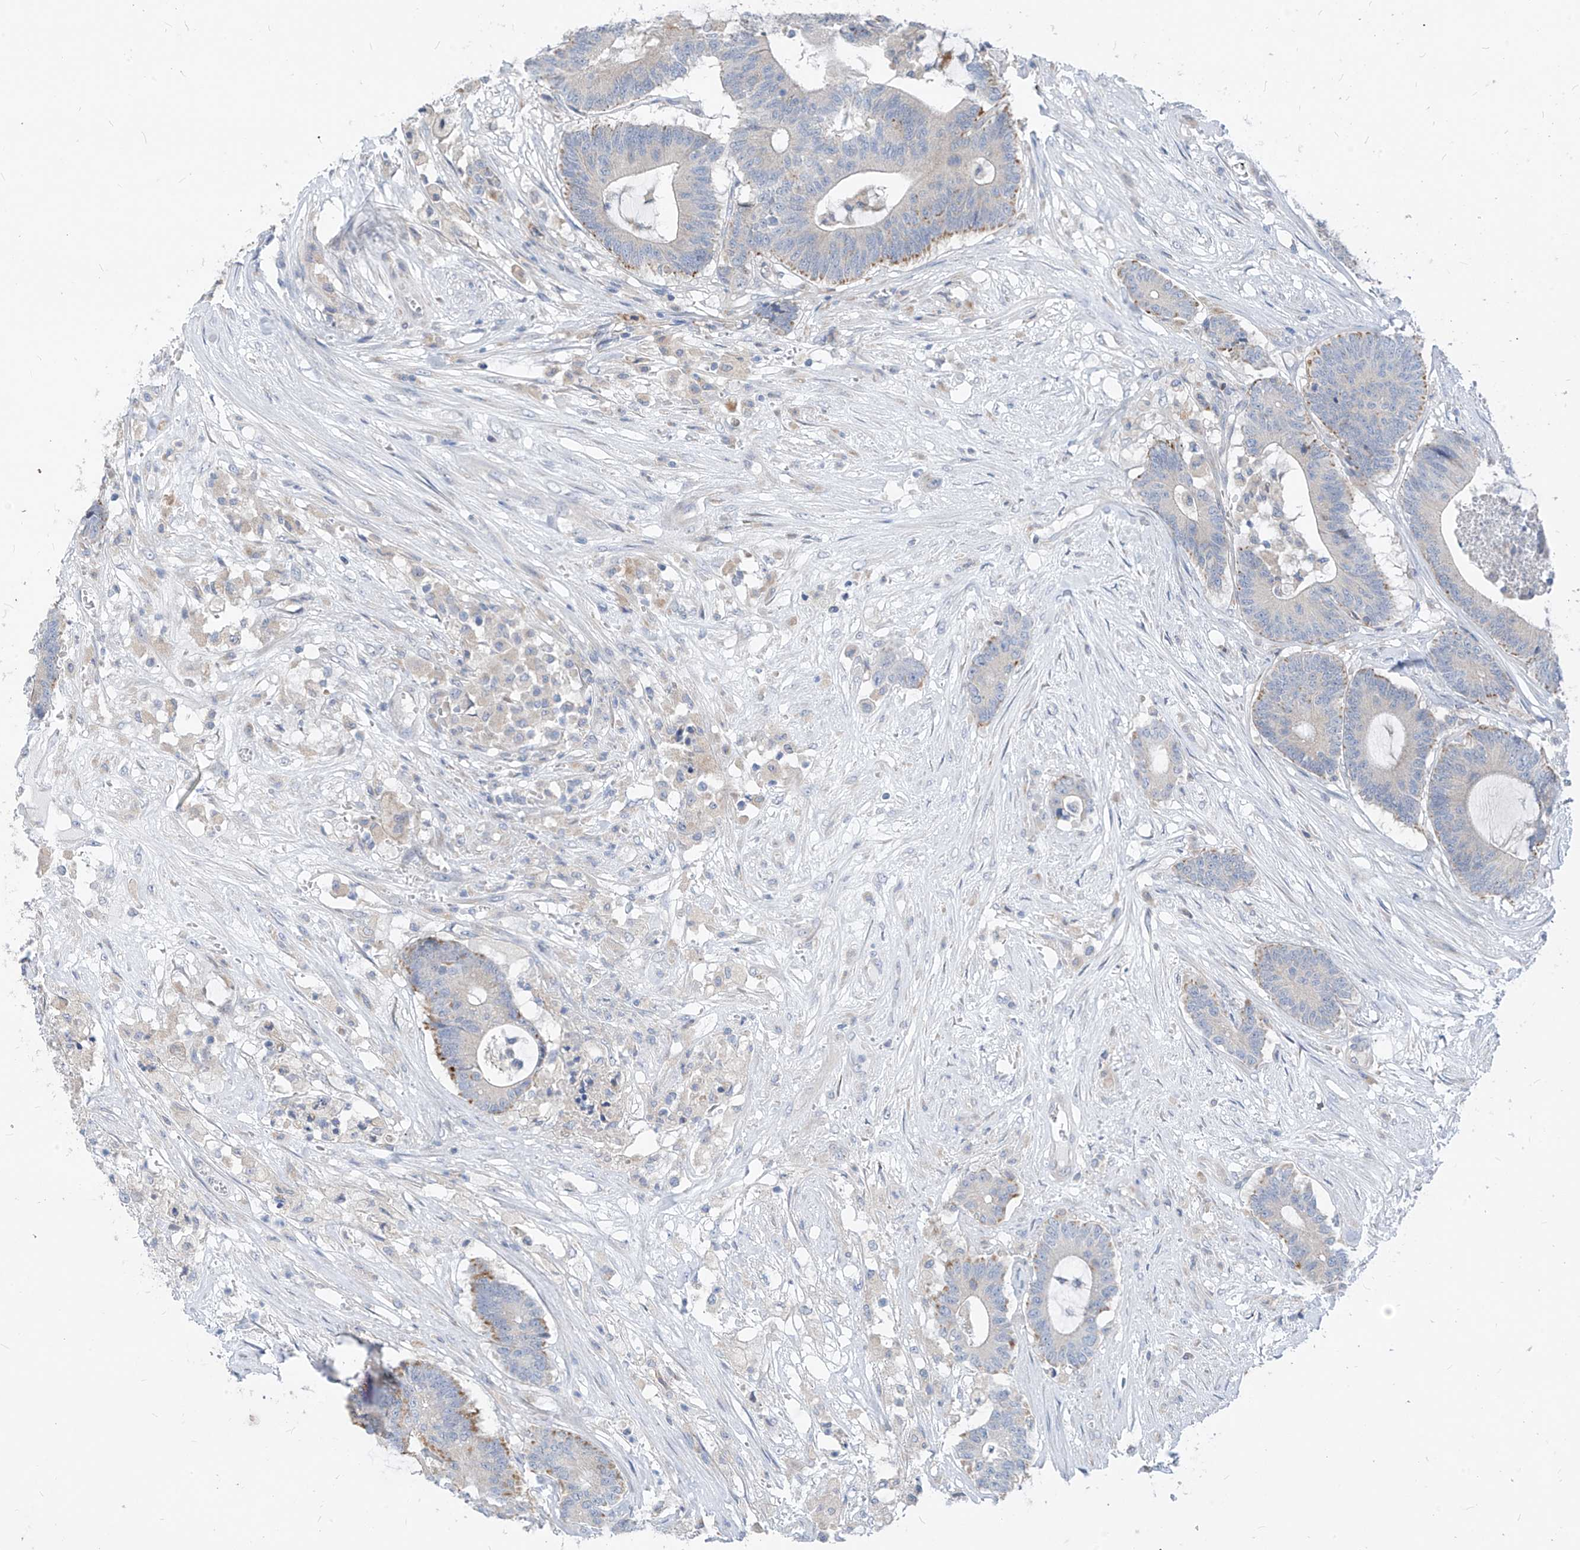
{"staining": {"intensity": "moderate", "quantity": "<25%", "location": "cytoplasmic/membranous"}, "tissue": "colorectal cancer", "cell_type": "Tumor cells", "image_type": "cancer", "snomed": [{"axis": "morphology", "description": "Adenocarcinoma, NOS"}, {"axis": "topography", "description": "Colon"}], "caption": "Immunohistochemistry (DAB (3,3'-diaminobenzidine)) staining of human colorectal cancer (adenocarcinoma) exhibits moderate cytoplasmic/membranous protein staining in approximately <25% of tumor cells.", "gene": "LDAH", "patient": {"sex": "female", "age": 84}}